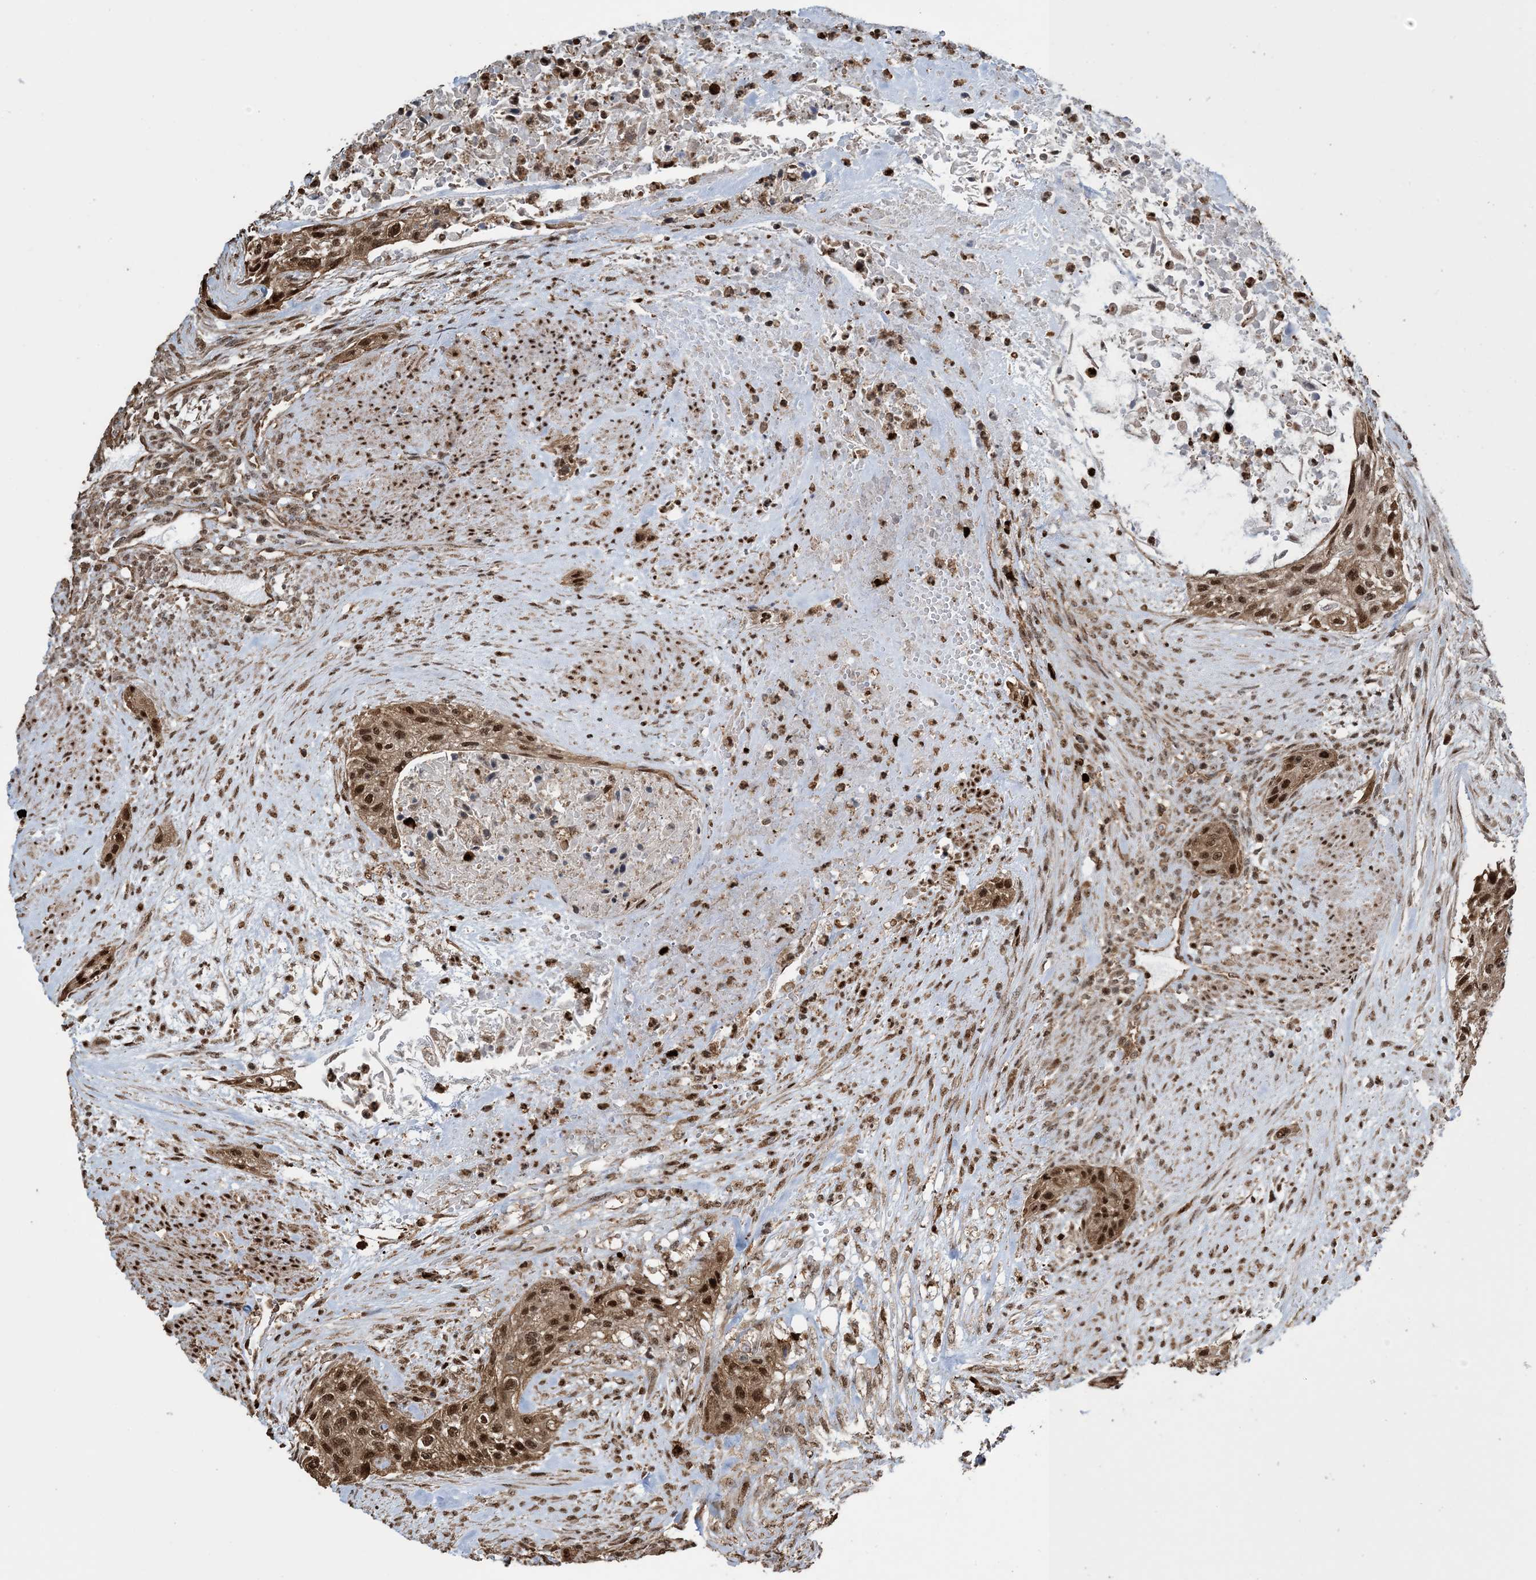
{"staining": {"intensity": "strong", "quantity": ">75%", "location": "cytoplasmic/membranous,nuclear"}, "tissue": "urothelial cancer", "cell_type": "Tumor cells", "image_type": "cancer", "snomed": [{"axis": "morphology", "description": "Urothelial carcinoma, High grade"}, {"axis": "topography", "description": "Urinary bladder"}], "caption": "The micrograph exhibits staining of high-grade urothelial carcinoma, revealing strong cytoplasmic/membranous and nuclear protein positivity (brown color) within tumor cells. (Stains: DAB (3,3'-diaminobenzidine) in brown, nuclei in blue, Microscopy: brightfield microscopy at high magnification).", "gene": "HSPA1A", "patient": {"sex": "male", "age": 35}}